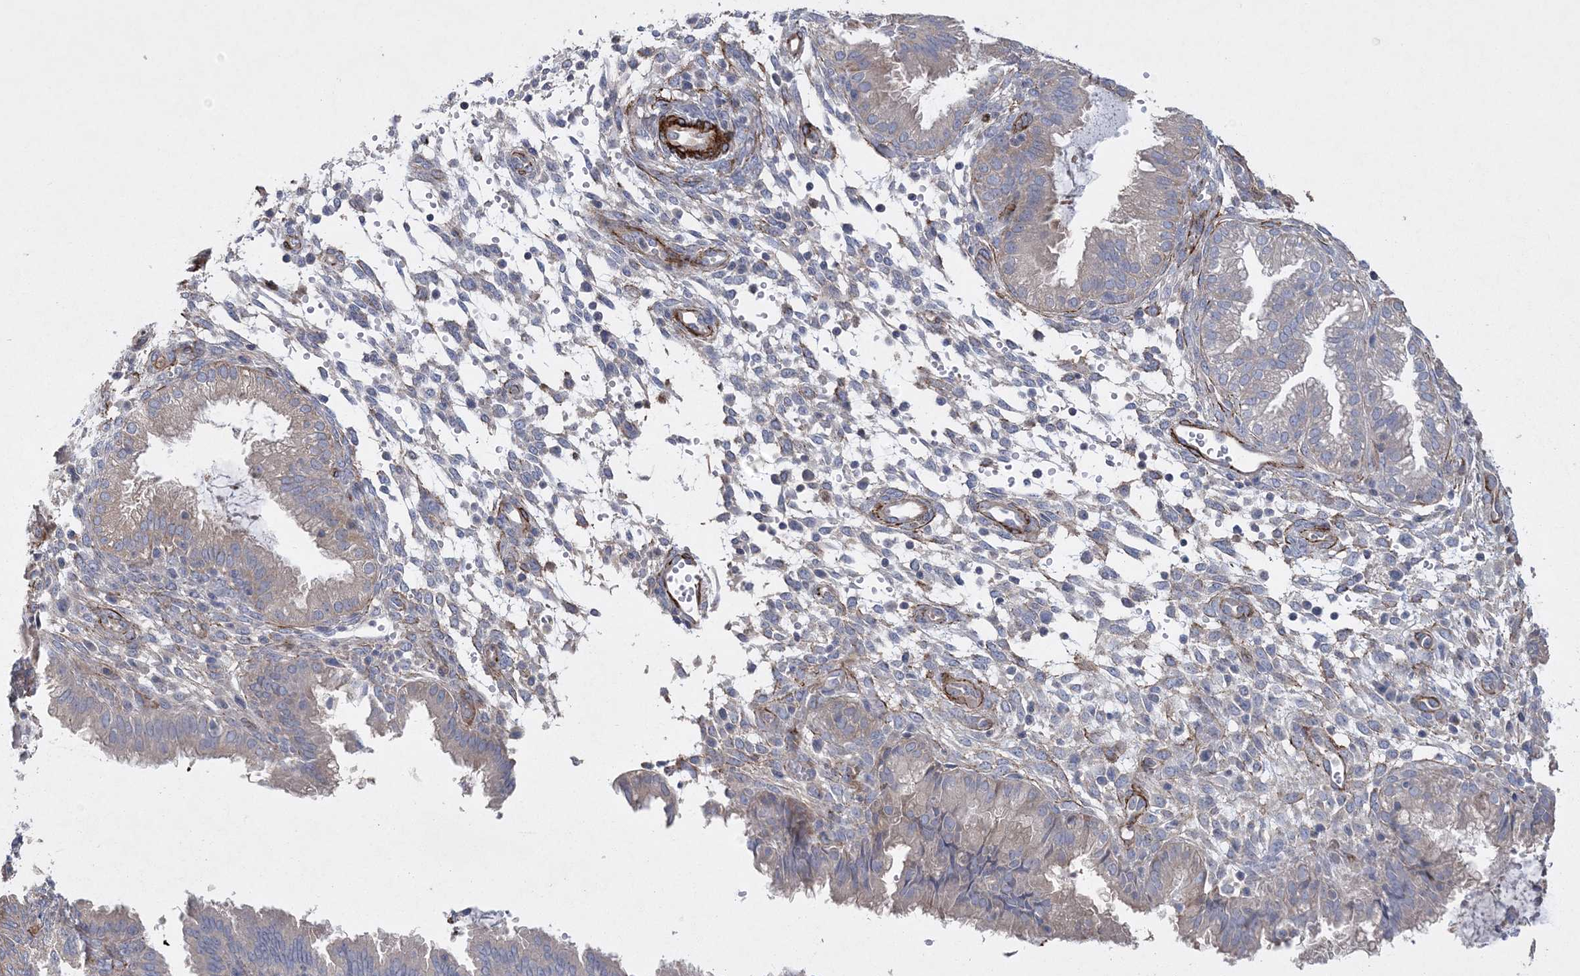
{"staining": {"intensity": "negative", "quantity": "none", "location": "none"}, "tissue": "endometrium", "cell_type": "Cells in endometrial stroma", "image_type": "normal", "snomed": [{"axis": "morphology", "description": "Normal tissue, NOS"}, {"axis": "topography", "description": "Endometrium"}], "caption": "Unremarkable endometrium was stained to show a protein in brown. There is no significant expression in cells in endometrial stroma.", "gene": "ARSJ", "patient": {"sex": "female", "age": 33}}